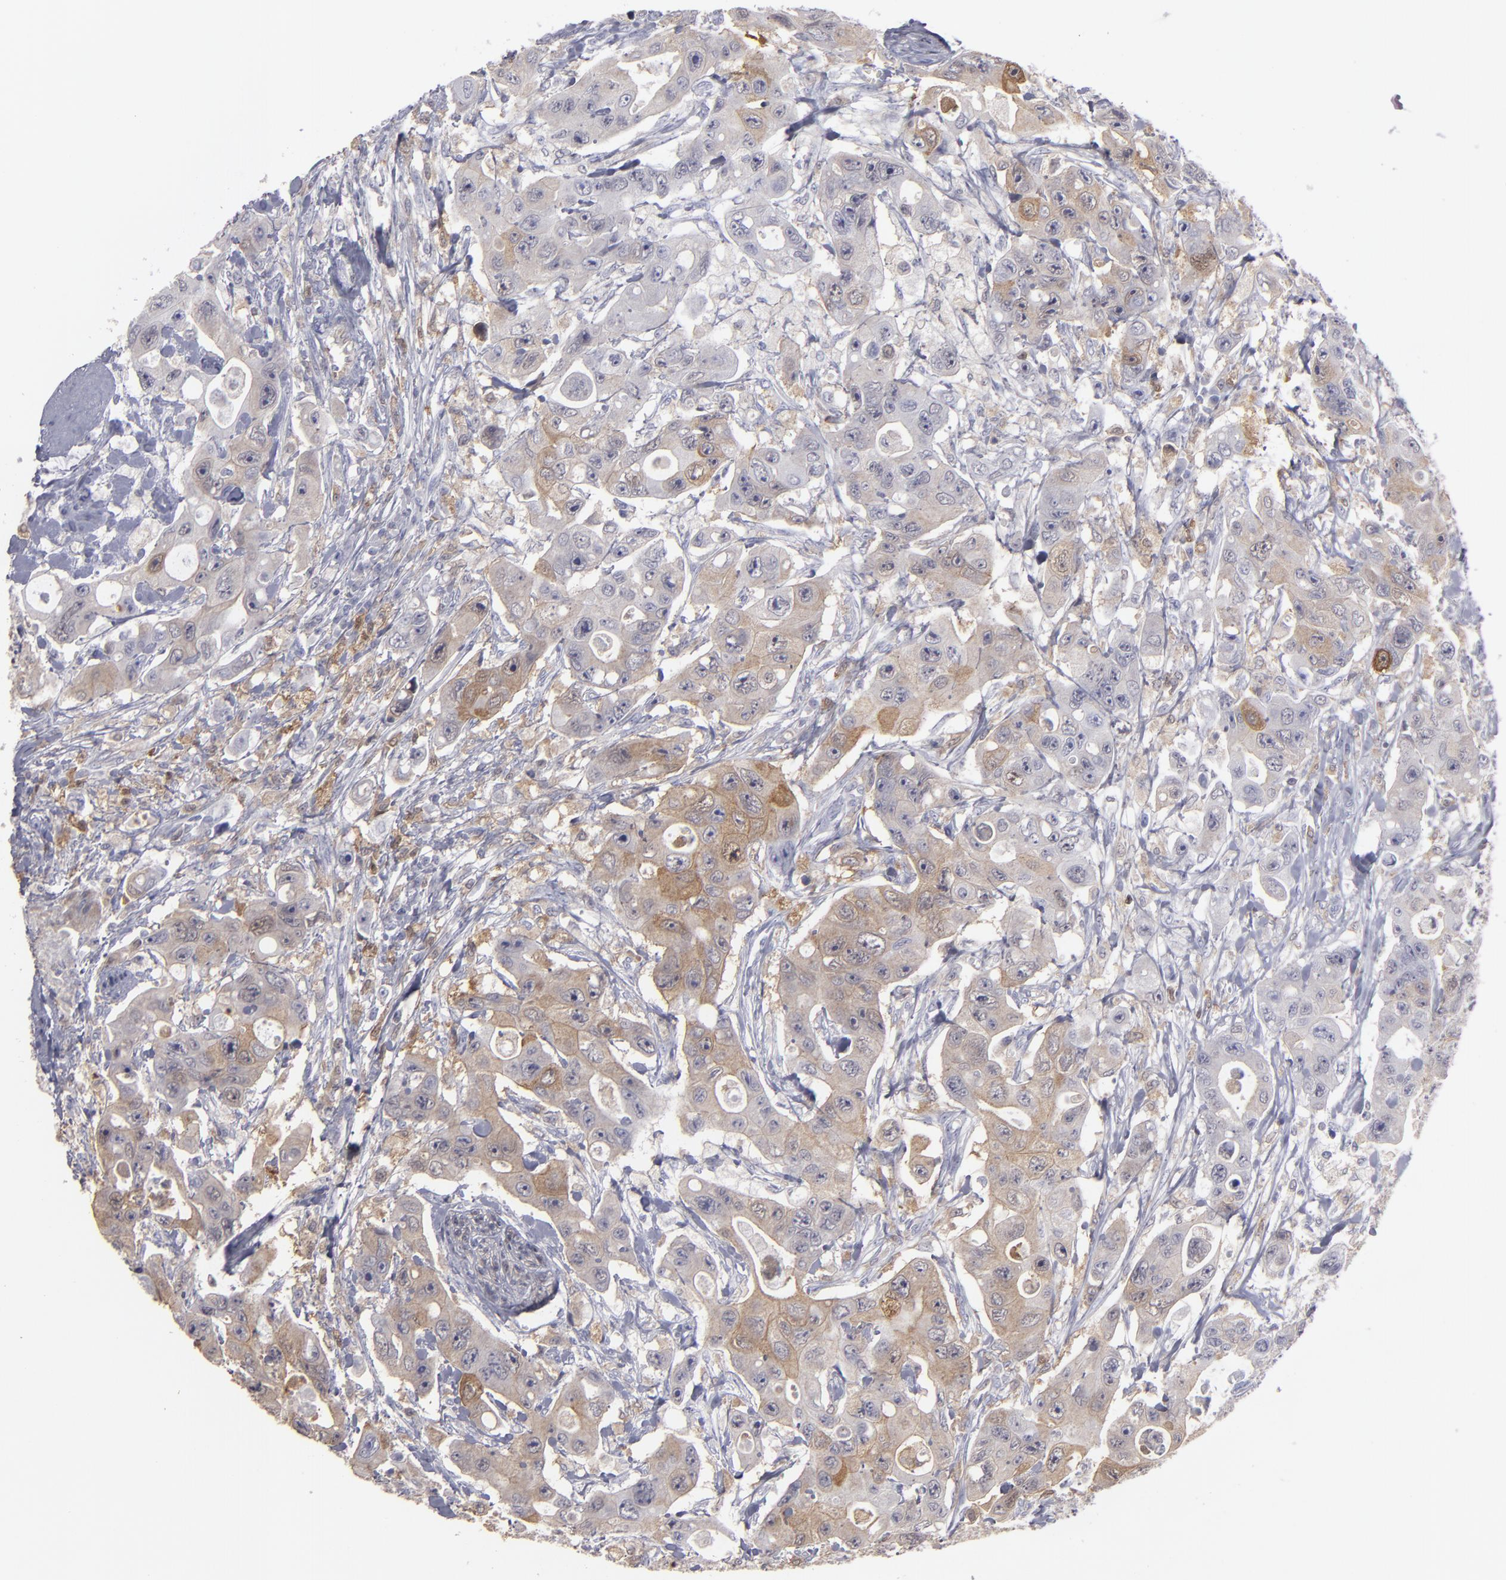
{"staining": {"intensity": "moderate", "quantity": "25%-75%", "location": "cytoplasmic/membranous"}, "tissue": "colorectal cancer", "cell_type": "Tumor cells", "image_type": "cancer", "snomed": [{"axis": "morphology", "description": "Adenocarcinoma, NOS"}, {"axis": "topography", "description": "Colon"}], "caption": "Immunohistochemistry histopathology image of colorectal adenocarcinoma stained for a protein (brown), which demonstrates medium levels of moderate cytoplasmic/membranous positivity in approximately 25%-75% of tumor cells.", "gene": "SEMA3G", "patient": {"sex": "female", "age": 86}}